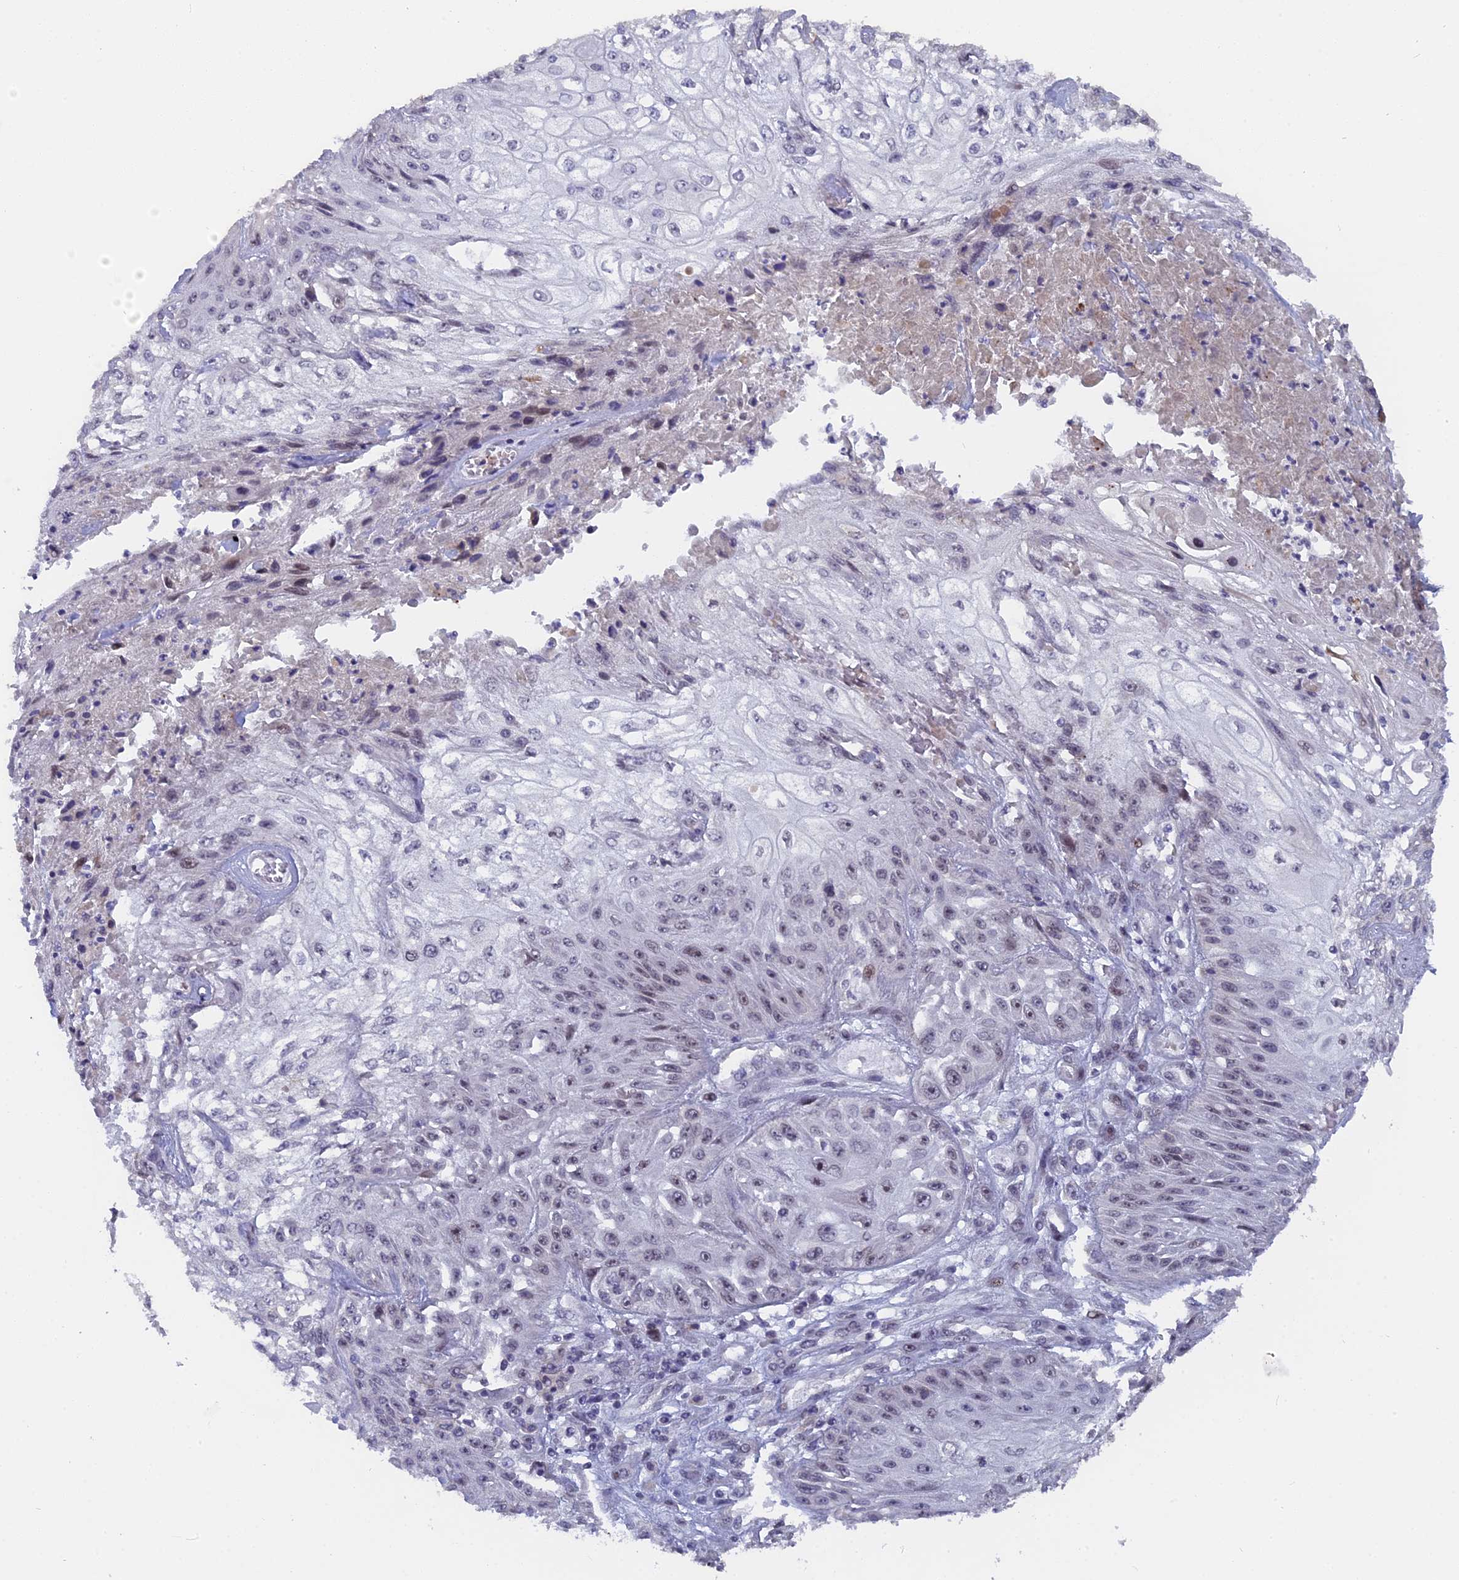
{"staining": {"intensity": "negative", "quantity": "none", "location": "none"}, "tissue": "skin cancer", "cell_type": "Tumor cells", "image_type": "cancer", "snomed": [{"axis": "morphology", "description": "Squamous cell carcinoma, NOS"}, {"axis": "morphology", "description": "Squamous cell carcinoma, metastatic, NOS"}, {"axis": "topography", "description": "Skin"}, {"axis": "topography", "description": "Lymph node"}], "caption": "DAB (3,3'-diaminobenzidine) immunohistochemical staining of metastatic squamous cell carcinoma (skin) demonstrates no significant expression in tumor cells.", "gene": "PYGO1", "patient": {"sex": "male", "age": 75}}